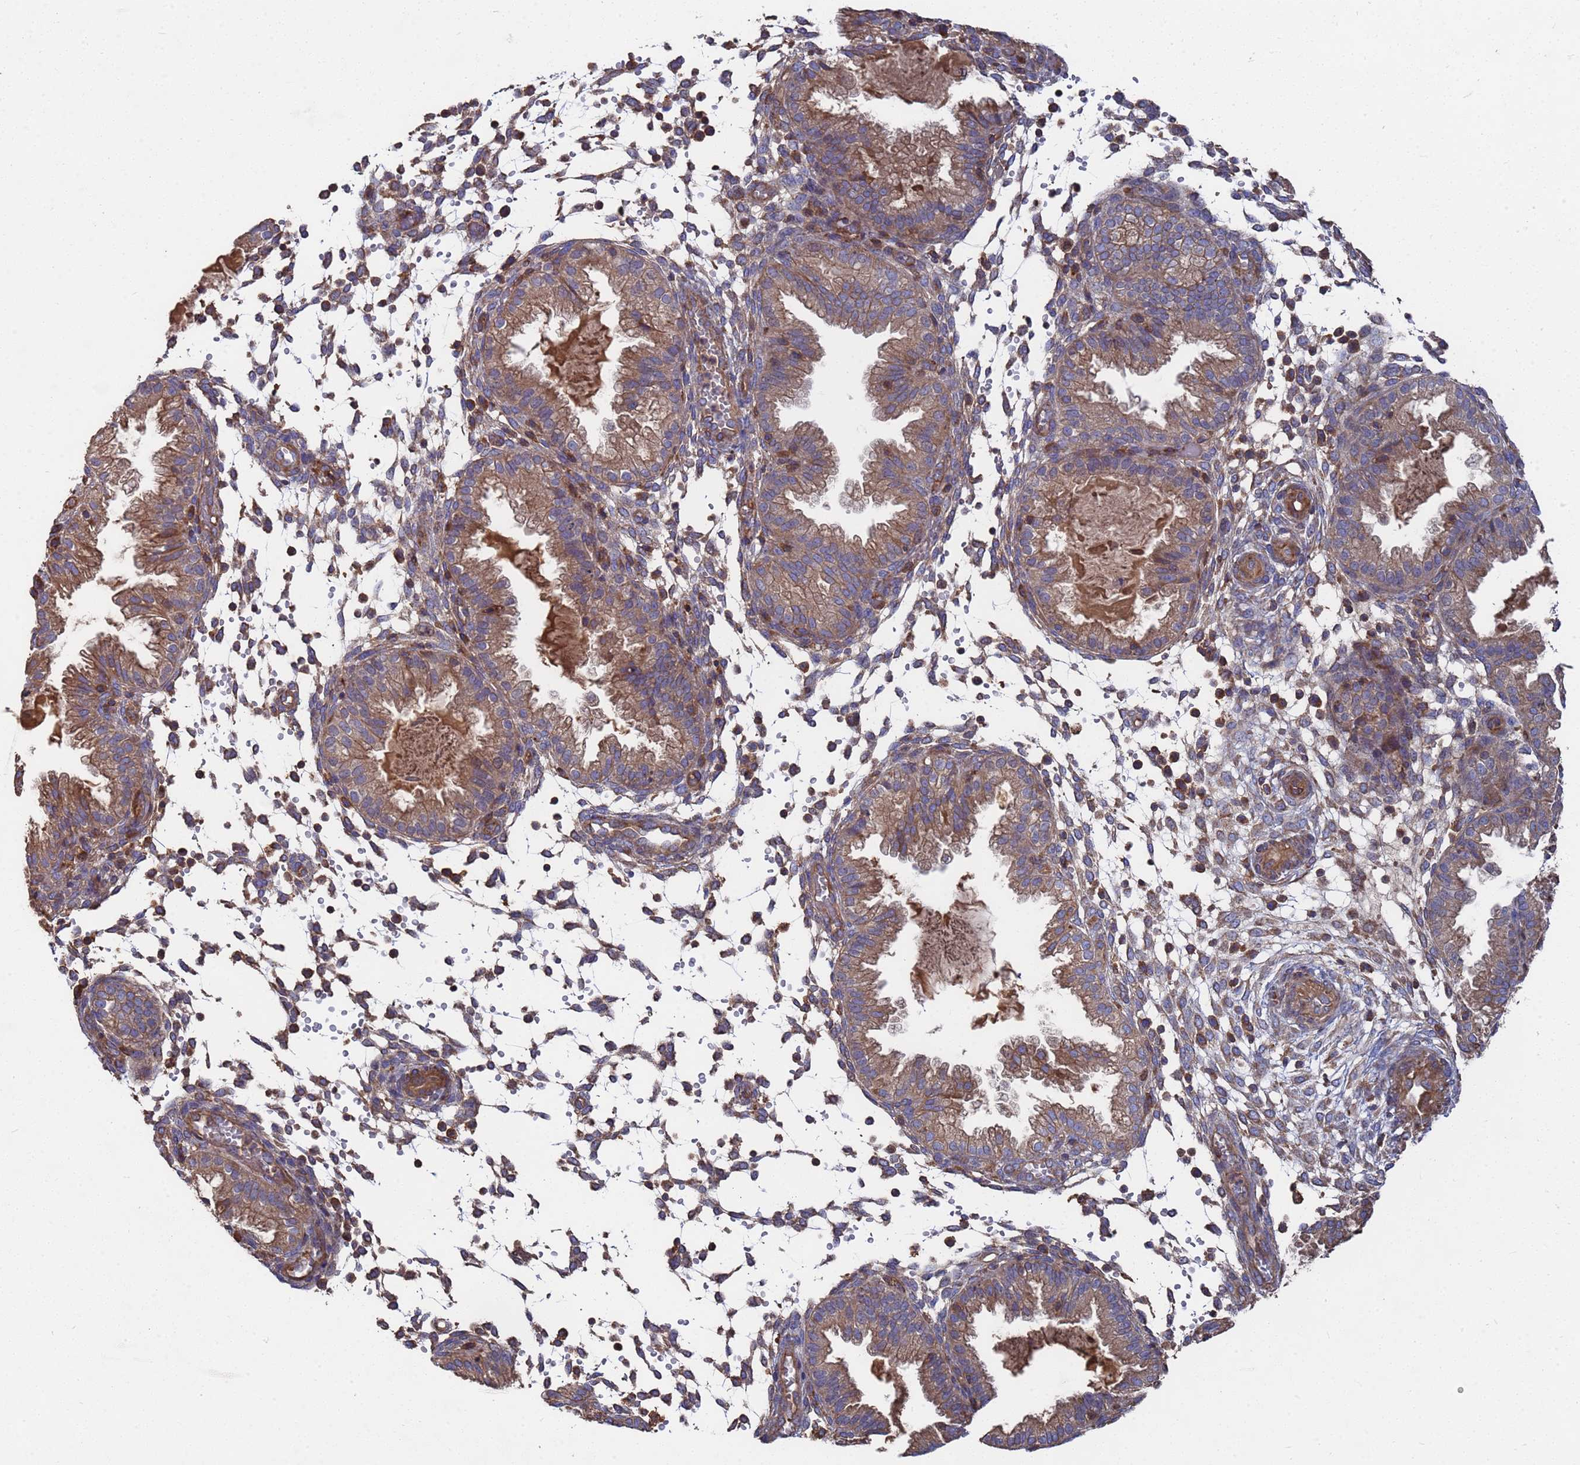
{"staining": {"intensity": "weak", "quantity": "<25%", "location": "cytoplasmic/membranous"}, "tissue": "endometrium", "cell_type": "Cells in endometrial stroma", "image_type": "normal", "snomed": [{"axis": "morphology", "description": "Normal tissue, NOS"}, {"axis": "topography", "description": "Endometrium"}], "caption": "DAB immunohistochemical staining of benign human endometrium exhibits no significant expression in cells in endometrial stroma. The staining was performed using DAB (3,3'-diaminobenzidine) to visualize the protein expression in brown, while the nuclei were stained in blue with hematoxylin (Magnification: 20x).", "gene": "PYCR1", "patient": {"sex": "female", "age": 33}}